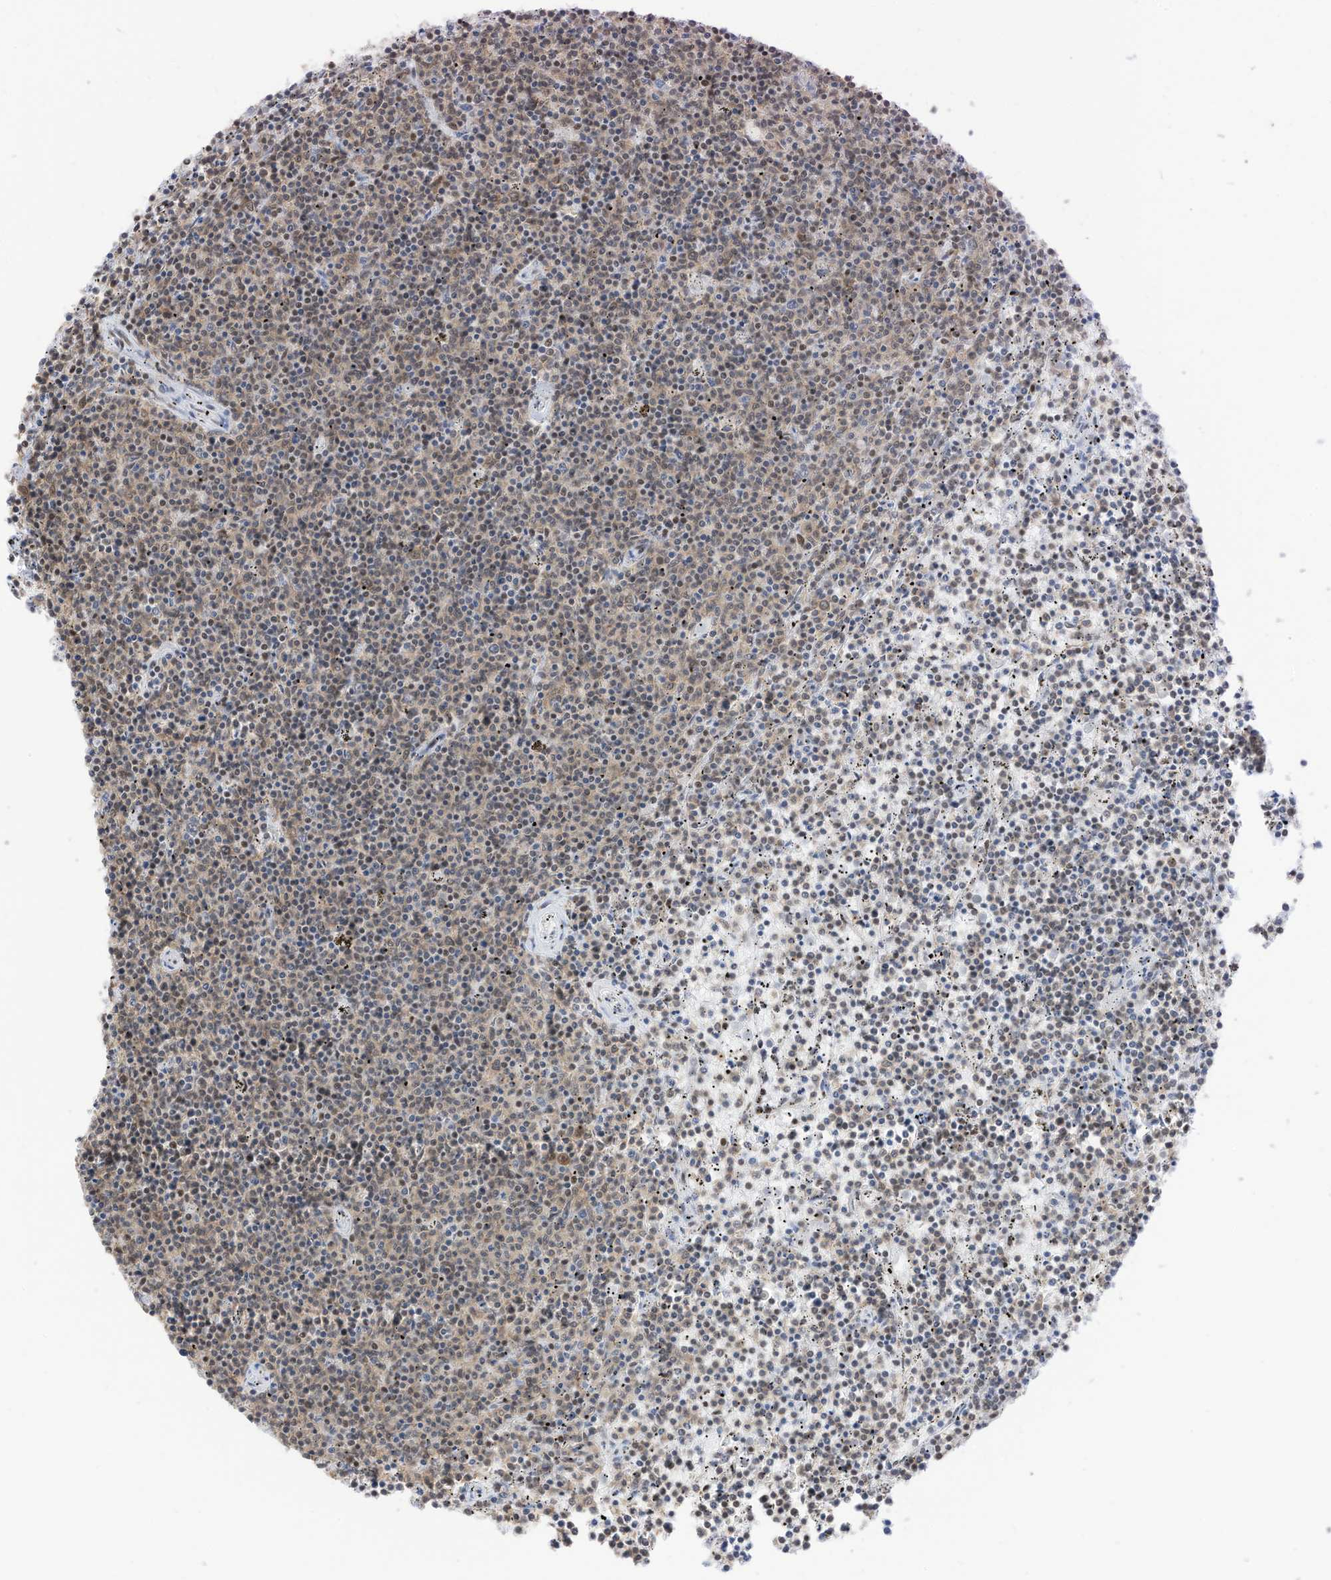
{"staining": {"intensity": "weak", "quantity": "<25%", "location": "cytoplasmic/membranous,nuclear"}, "tissue": "lymphoma", "cell_type": "Tumor cells", "image_type": "cancer", "snomed": [{"axis": "morphology", "description": "Malignant lymphoma, non-Hodgkin's type, Low grade"}, {"axis": "topography", "description": "Spleen"}], "caption": "A photomicrograph of human lymphoma is negative for staining in tumor cells.", "gene": "SF3A3", "patient": {"sex": "female", "age": 50}}